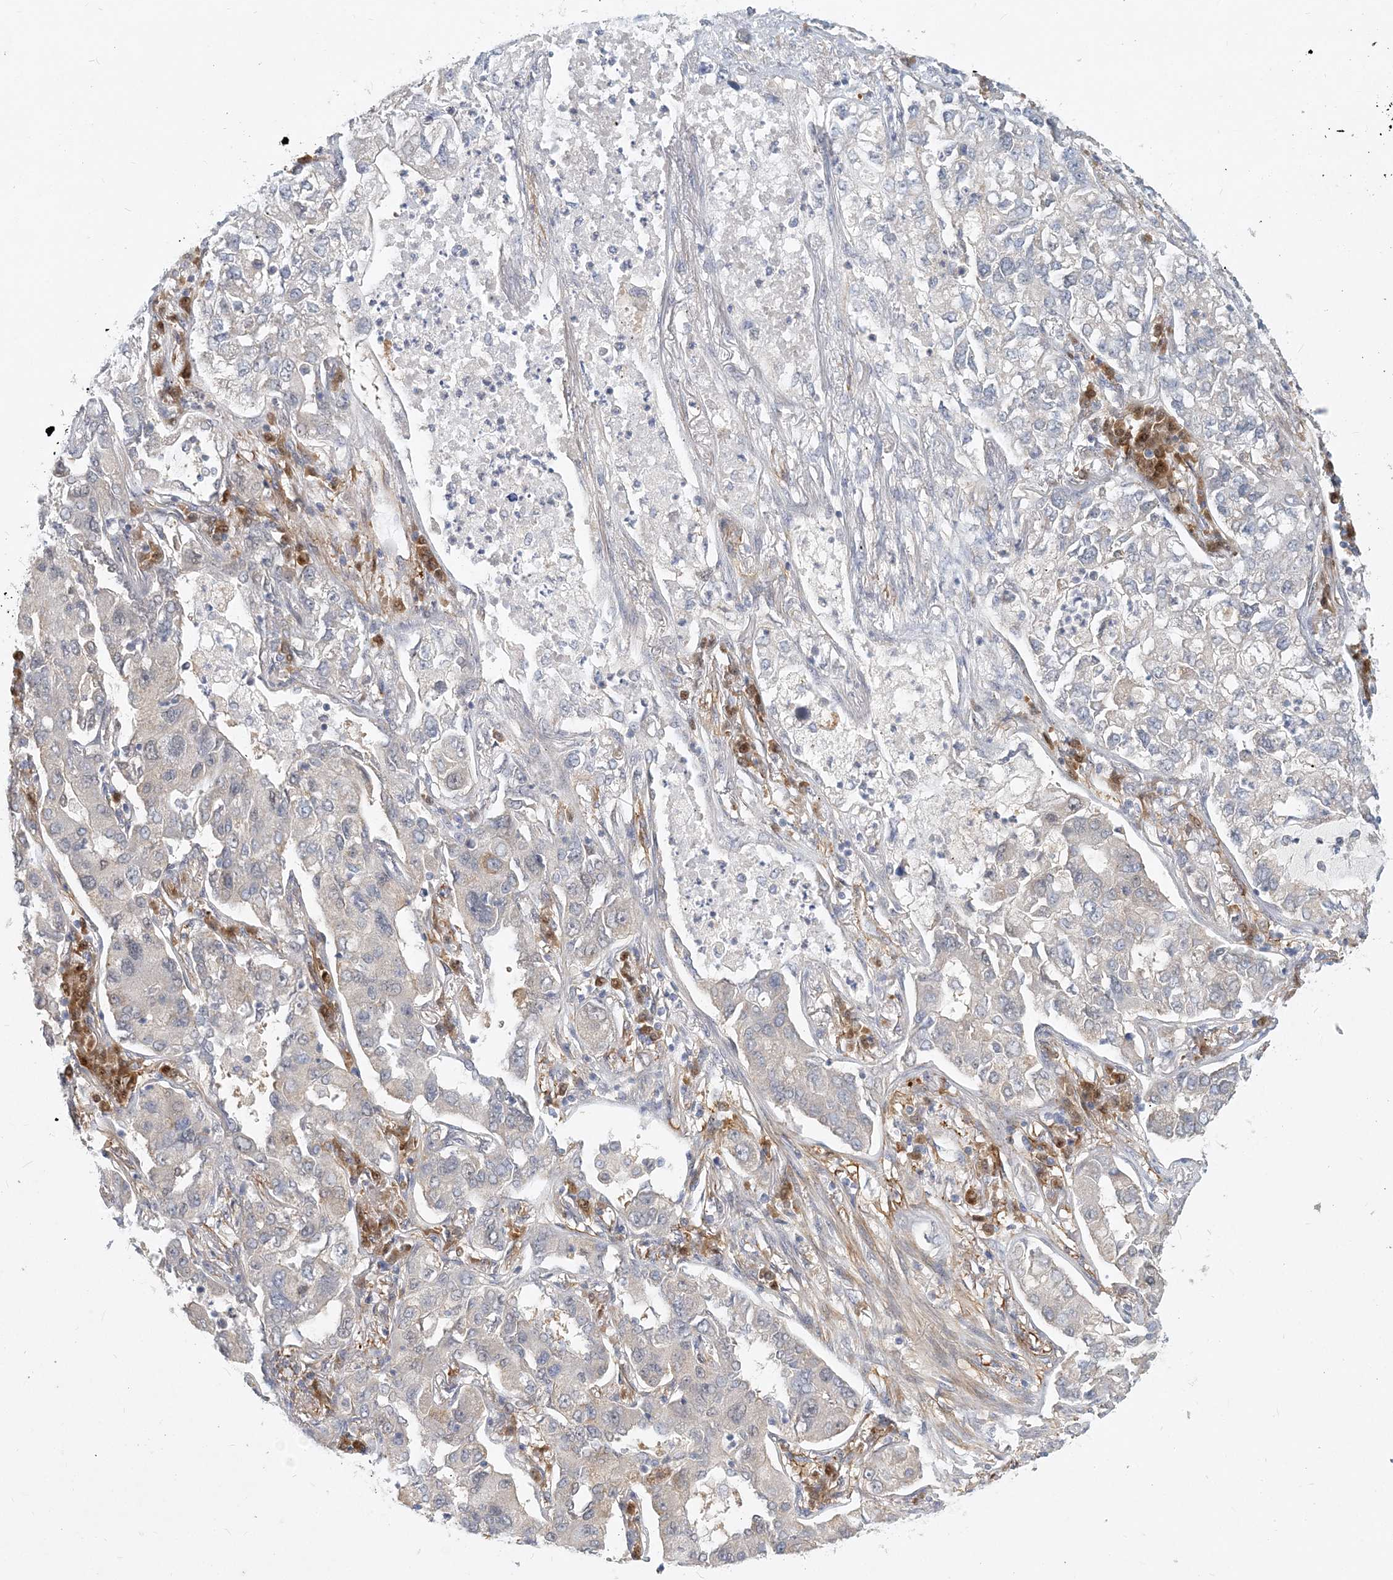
{"staining": {"intensity": "negative", "quantity": "none", "location": "none"}, "tissue": "lung cancer", "cell_type": "Tumor cells", "image_type": "cancer", "snomed": [{"axis": "morphology", "description": "Adenocarcinoma, NOS"}, {"axis": "topography", "description": "Lung"}], "caption": "Immunohistochemical staining of human lung cancer displays no significant positivity in tumor cells.", "gene": "GMPPA", "patient": {"sex": "male", "age": 49}}